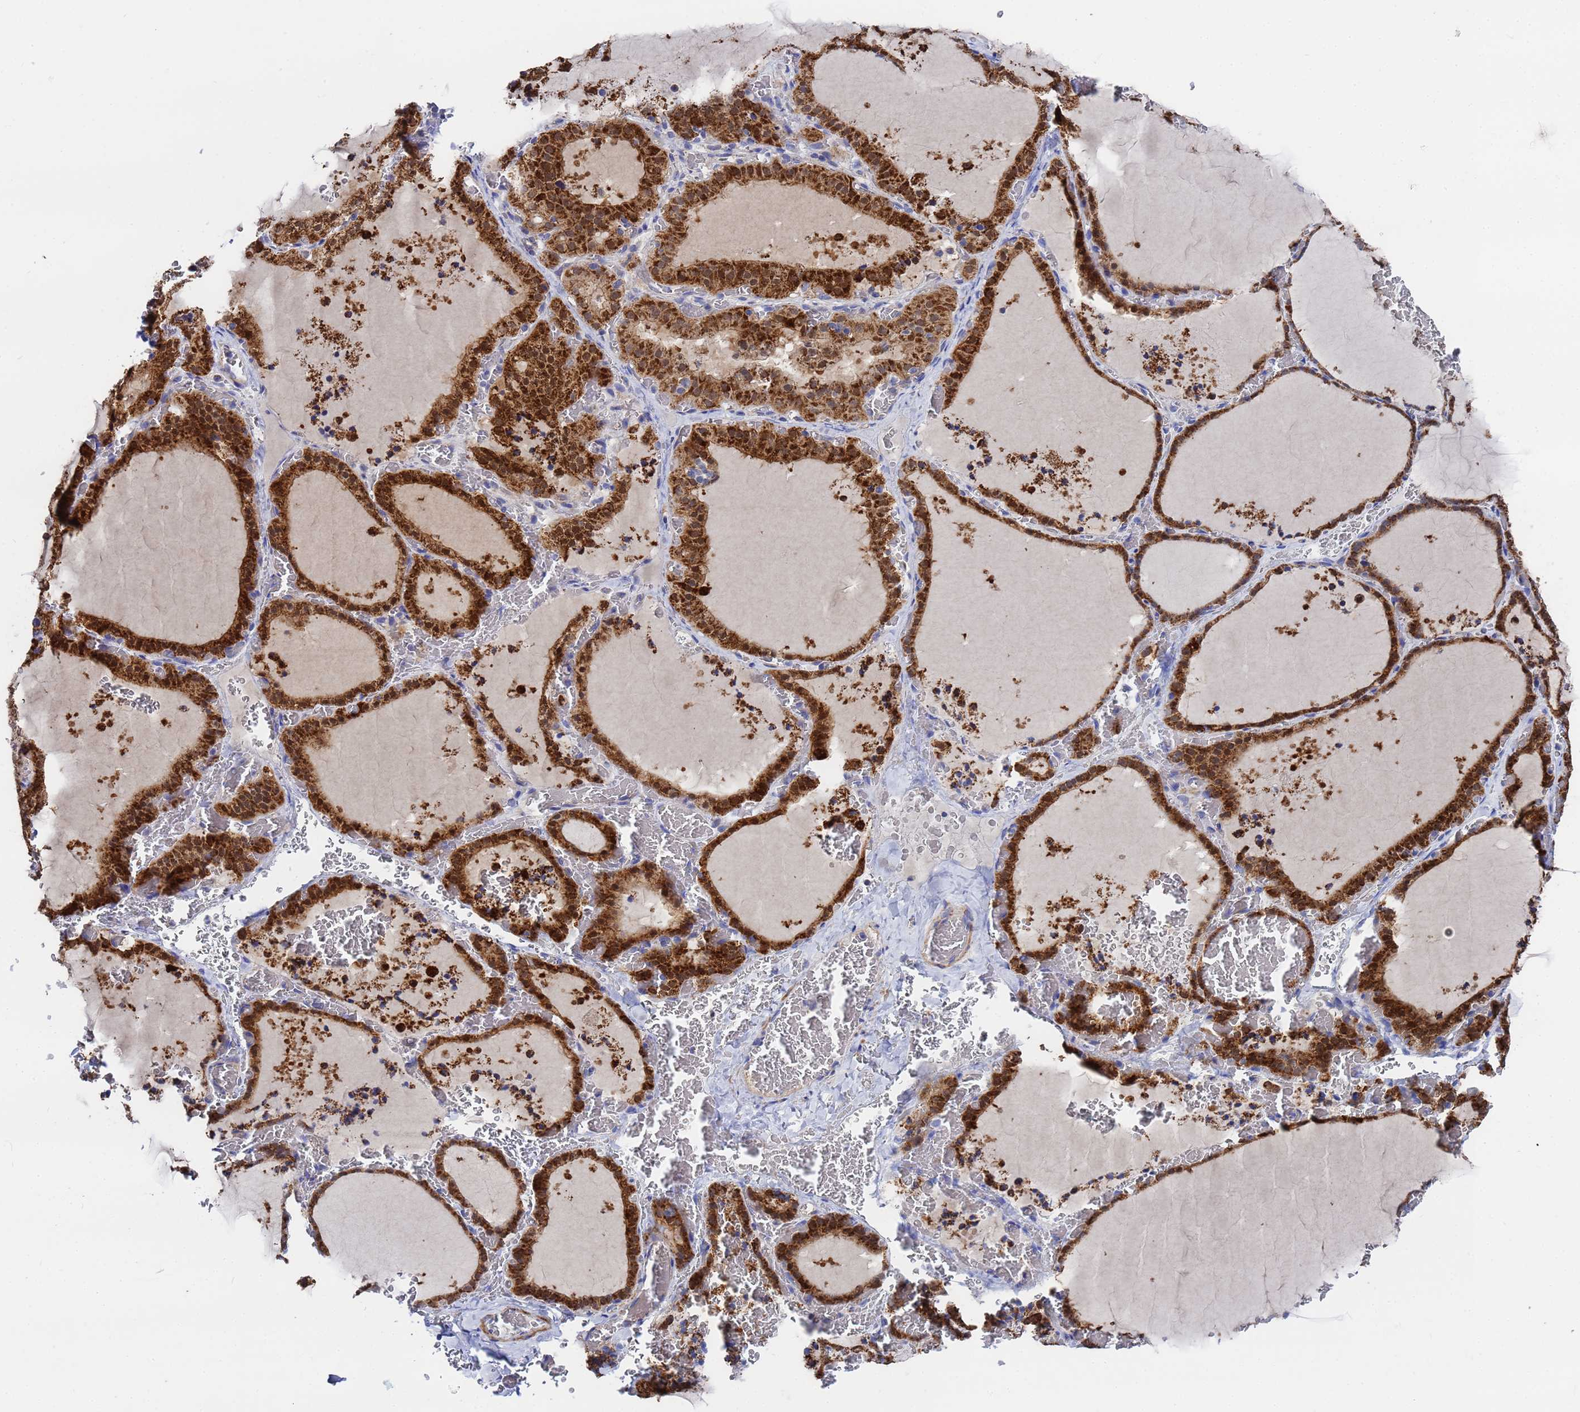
{"staining": {"intensity": "strong", "quantity": ">75%", "location": "cytoplasmic/membranous"}, "tissue": "thyroid gland", "cell_type": "Glandular cells", "image_type": "normal", "snomed": [{"axis": "morphology", "description": "Normal tissue, NOS"}, {"axis": "topography", "description": "Thyroid gland"}], "caption": "Unremarkable thyroid gland demonstrates strong cytoplasmic/membranous staining in about >75% of glandular cells Nuclei are stained in blue..", "gene": "FAHD2A", "patient": {"sex": "female", "age": 39}}